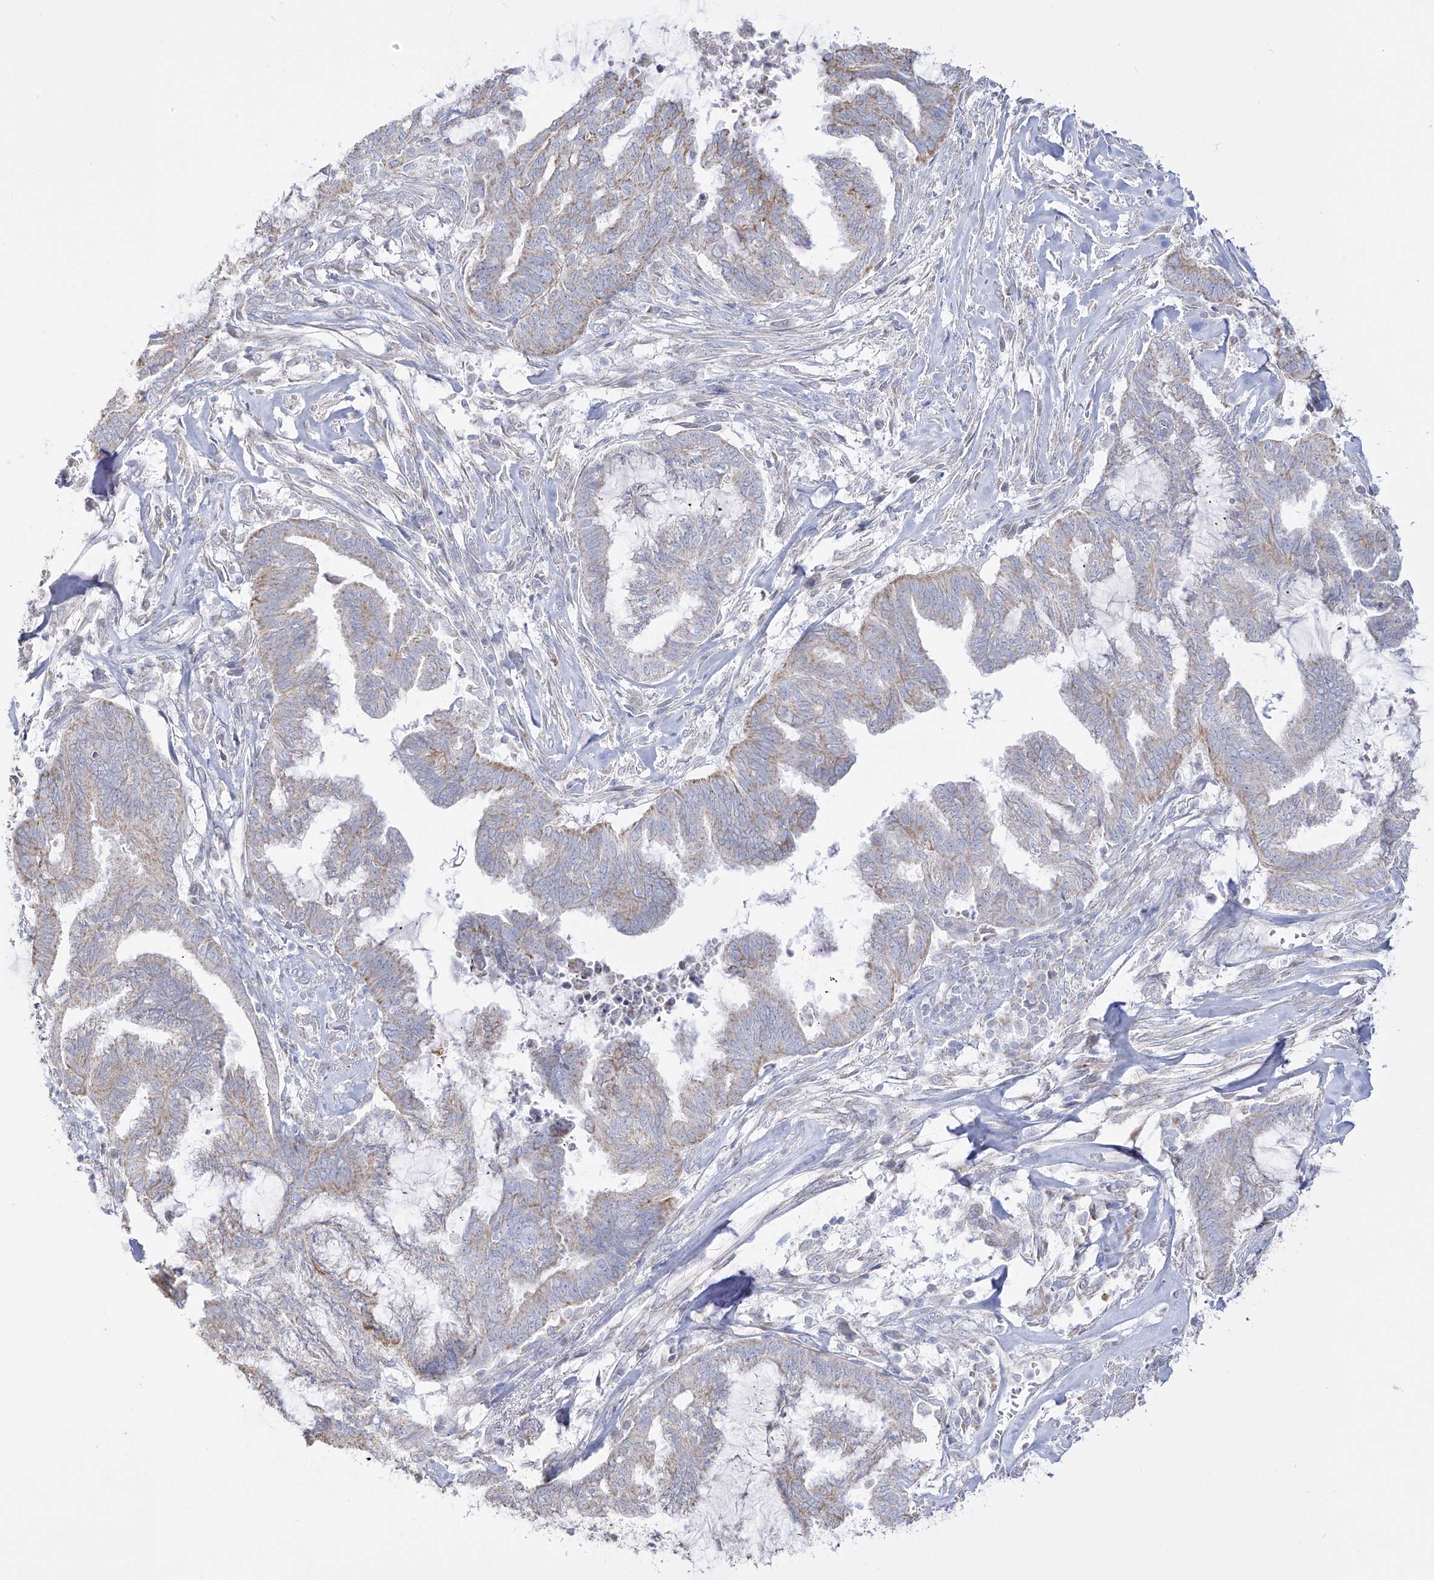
{"staining": {"intensity": "weak", "quantity": "25%-75%", "location": "cytoplasmic/membranous"}, "tissue": "endometrial cancer", "cell_type": "Tumor cells", "image_type": "cancer", "snomed": [{"axis": "morphology", "description": "Adenocarcinoma, NOS"}, {"axis": "topography", "description": "Endometrium"}], "caption": "About 25%-75% of tumor cells in endometrial cancer (adenocarcinoma) reveal weak cytoplasmic/membranous protein positivity as visualized by brown immunohistochemical staining.", "gene": "RCHY1", "patient": {"sex": "female", "age": 86}}